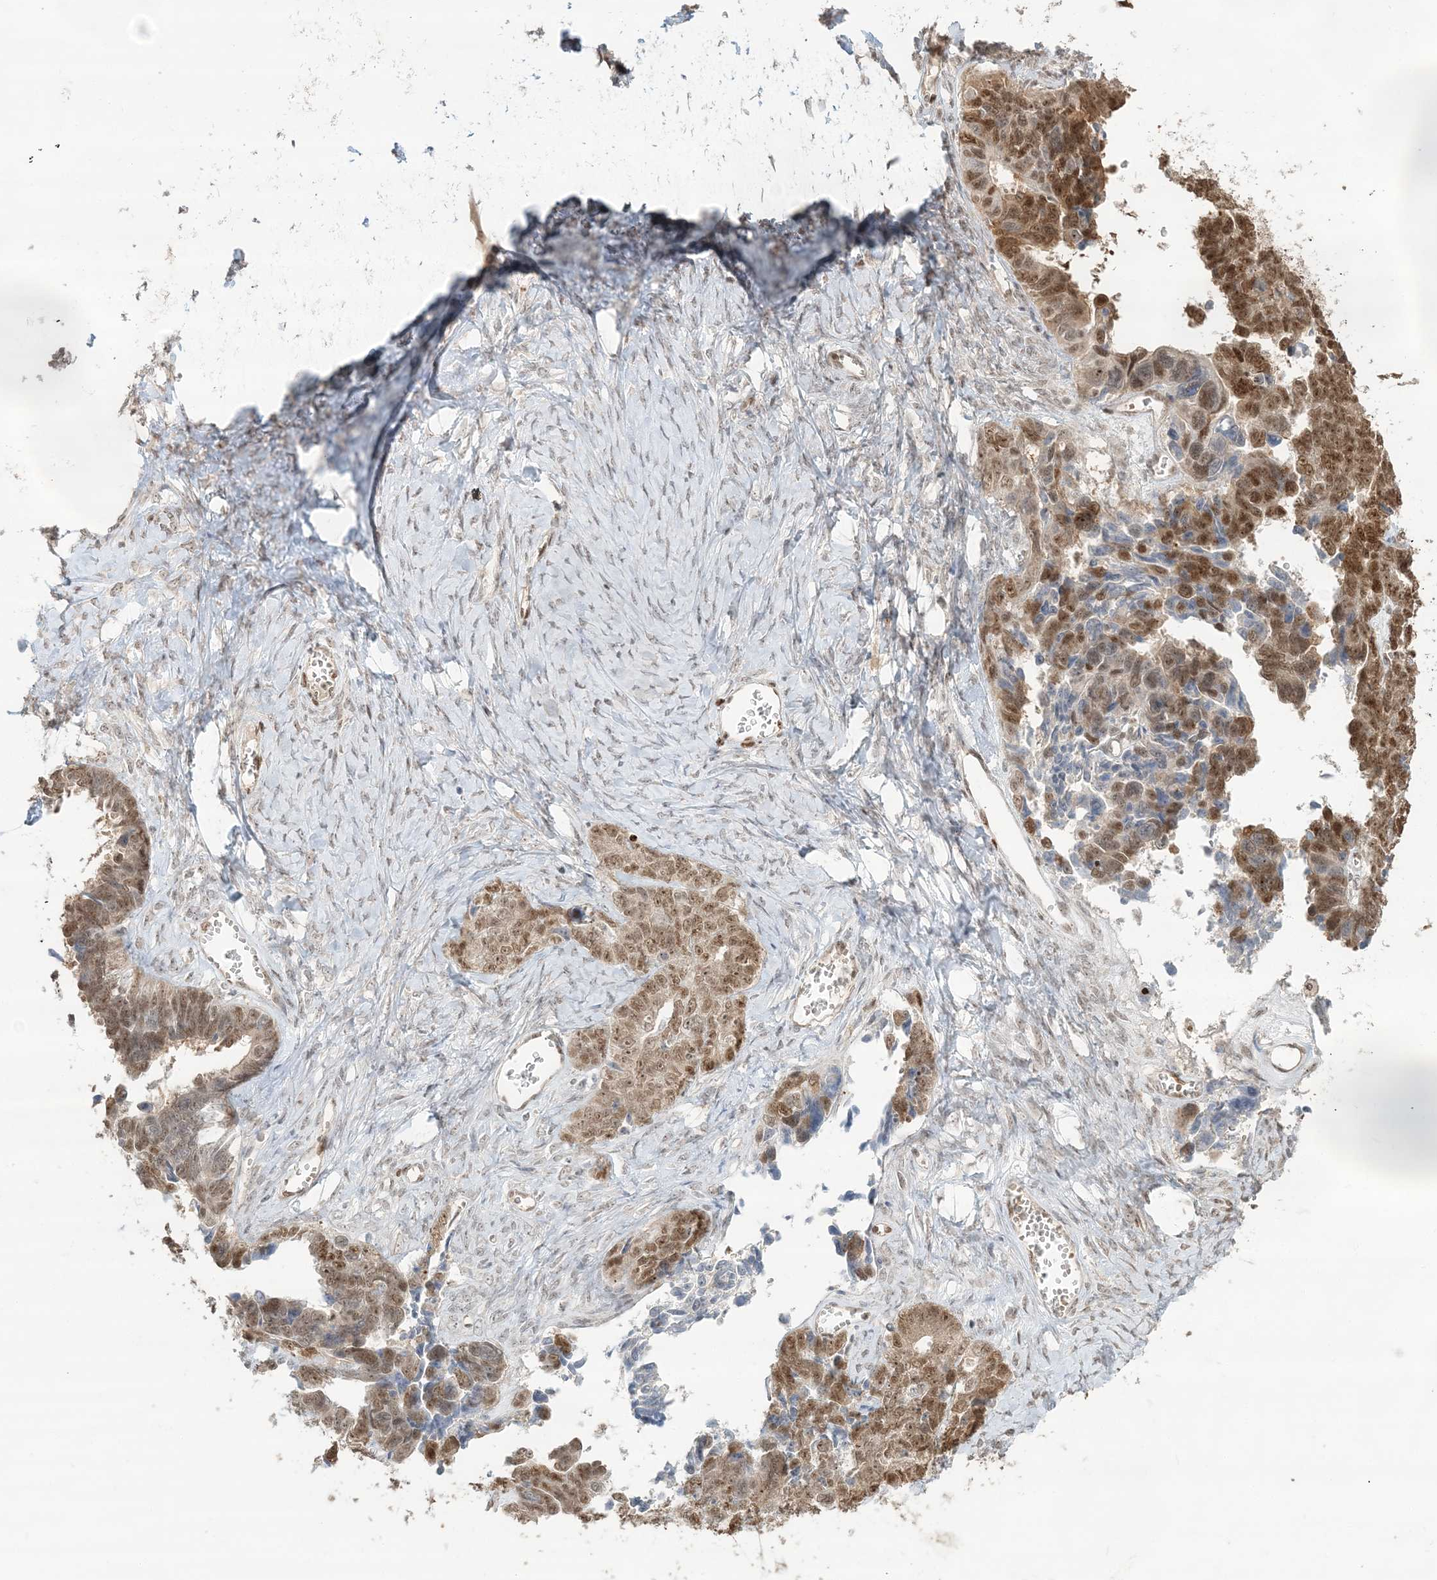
{"staining": {"intensity": "strong", "quantity": ">75%", "location": "nuclear"}, "tissue": "ovarian cancer", "cell_type": "Tumor cells", "image_type": "cancer", "snomed": [{"axis": "morphology", "description": "Cystadenocarcinoma, serous, NOS"}, {"axis": "topography", "description": "Ovary"}], "caption": "Ovarian cancer stained with DAB (3,3'-diaminobenzidine) IHC shows high levels of strong nuclear positivity in about >75% of tumor cells. The protein of interest is shown in brown color, while the nuclei are stained blue.", "gene": "SUMO2", "patient": {"sex": "female", "age": 79}}